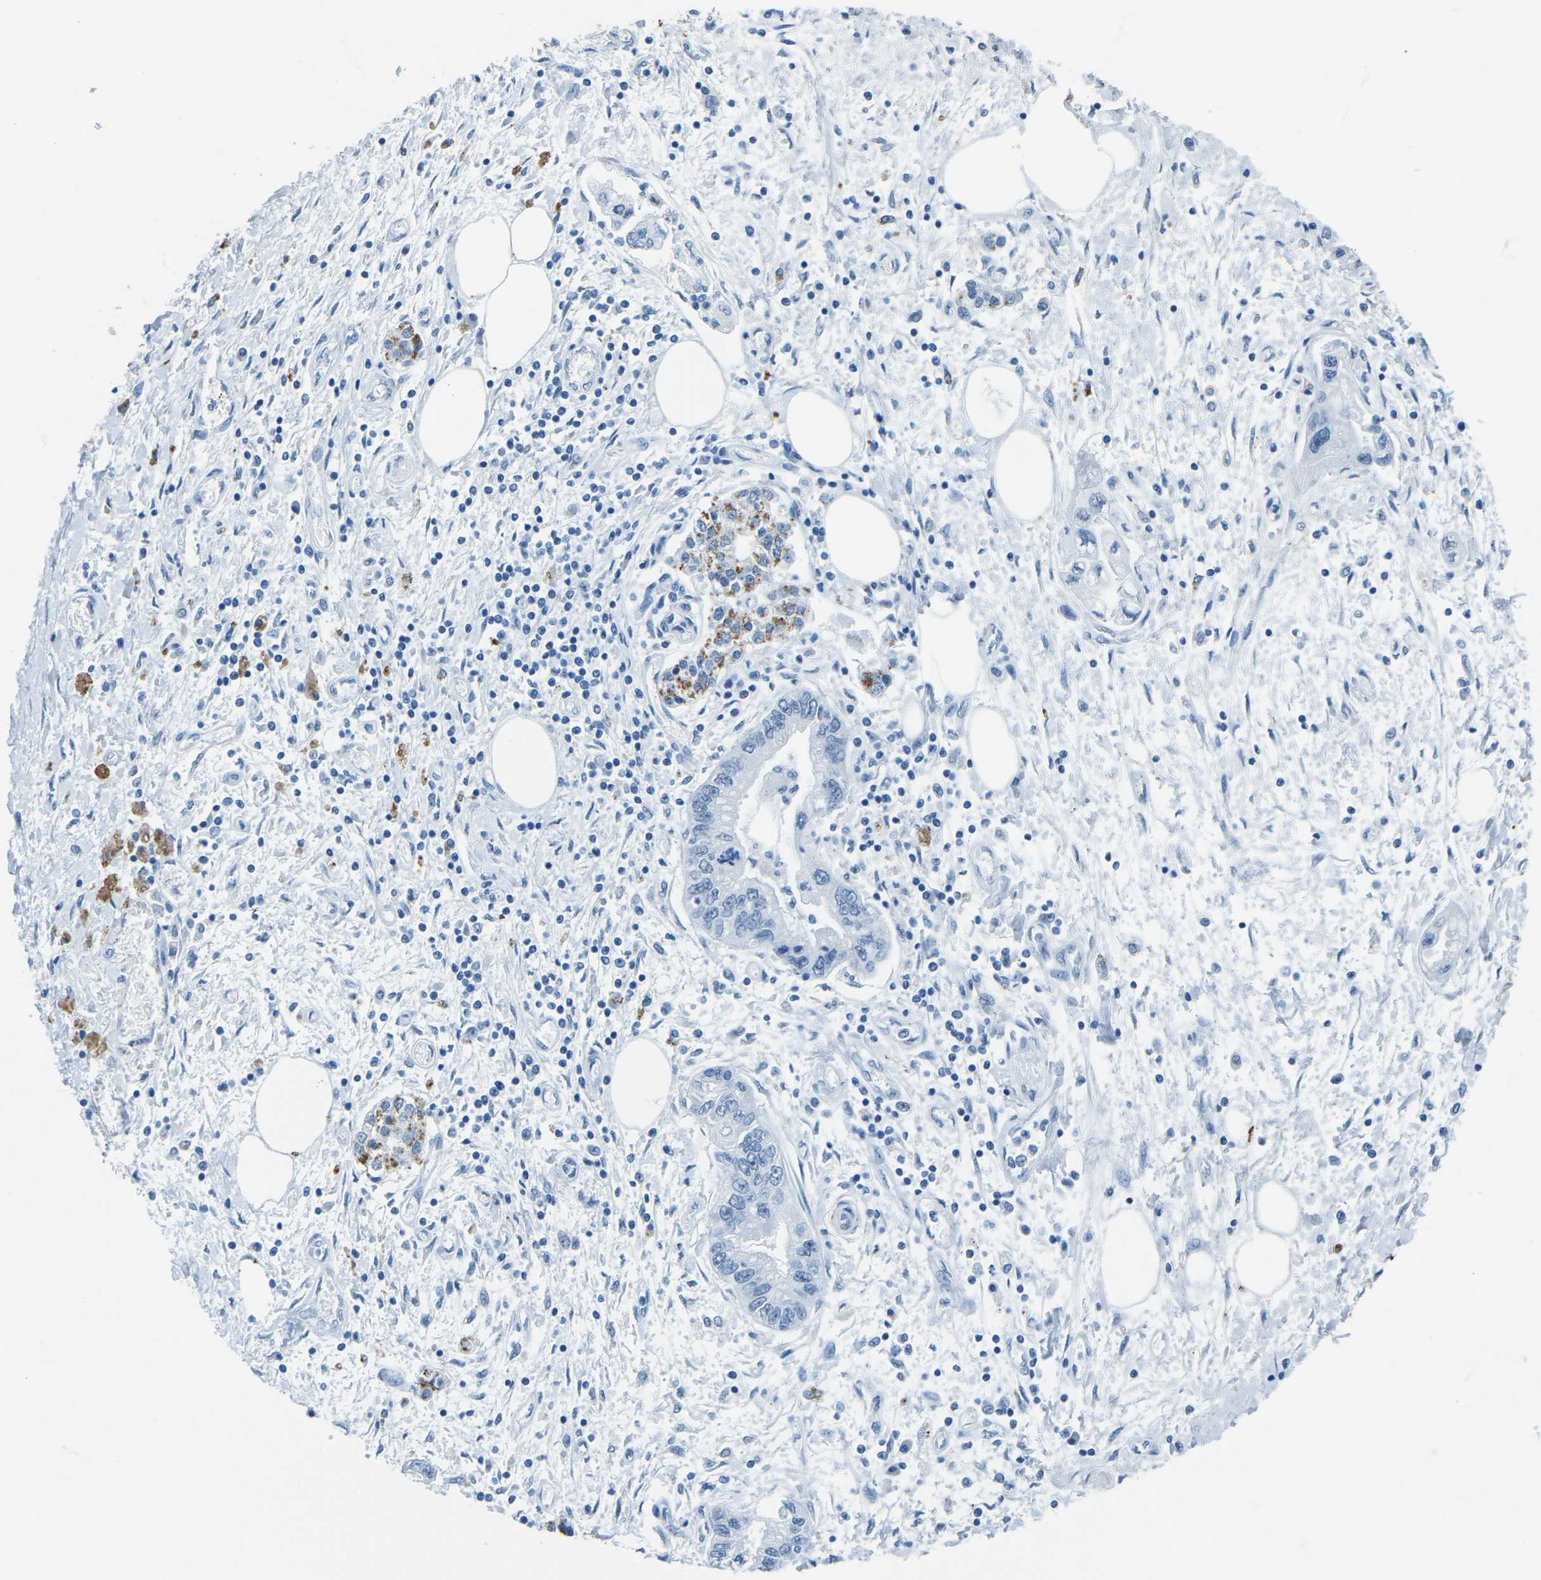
{"staining": {"intensity": "negative", "quantity": "none", "location": "none"}, "tissue": "pancreatic cancer", "cell_type": "Tumor cells", "image_type": "cancer", "snomed": [{"axis": "morphology", "description": "Adenocarcinoma, NOS"}, {"axis": "topography", "description": "Pancreas"}], "caption": "Tumor cells are negative for protein expression in human pancreatic cancer.", "gene": "MYH8", "patient": {"sex": "male", "age": 56}}